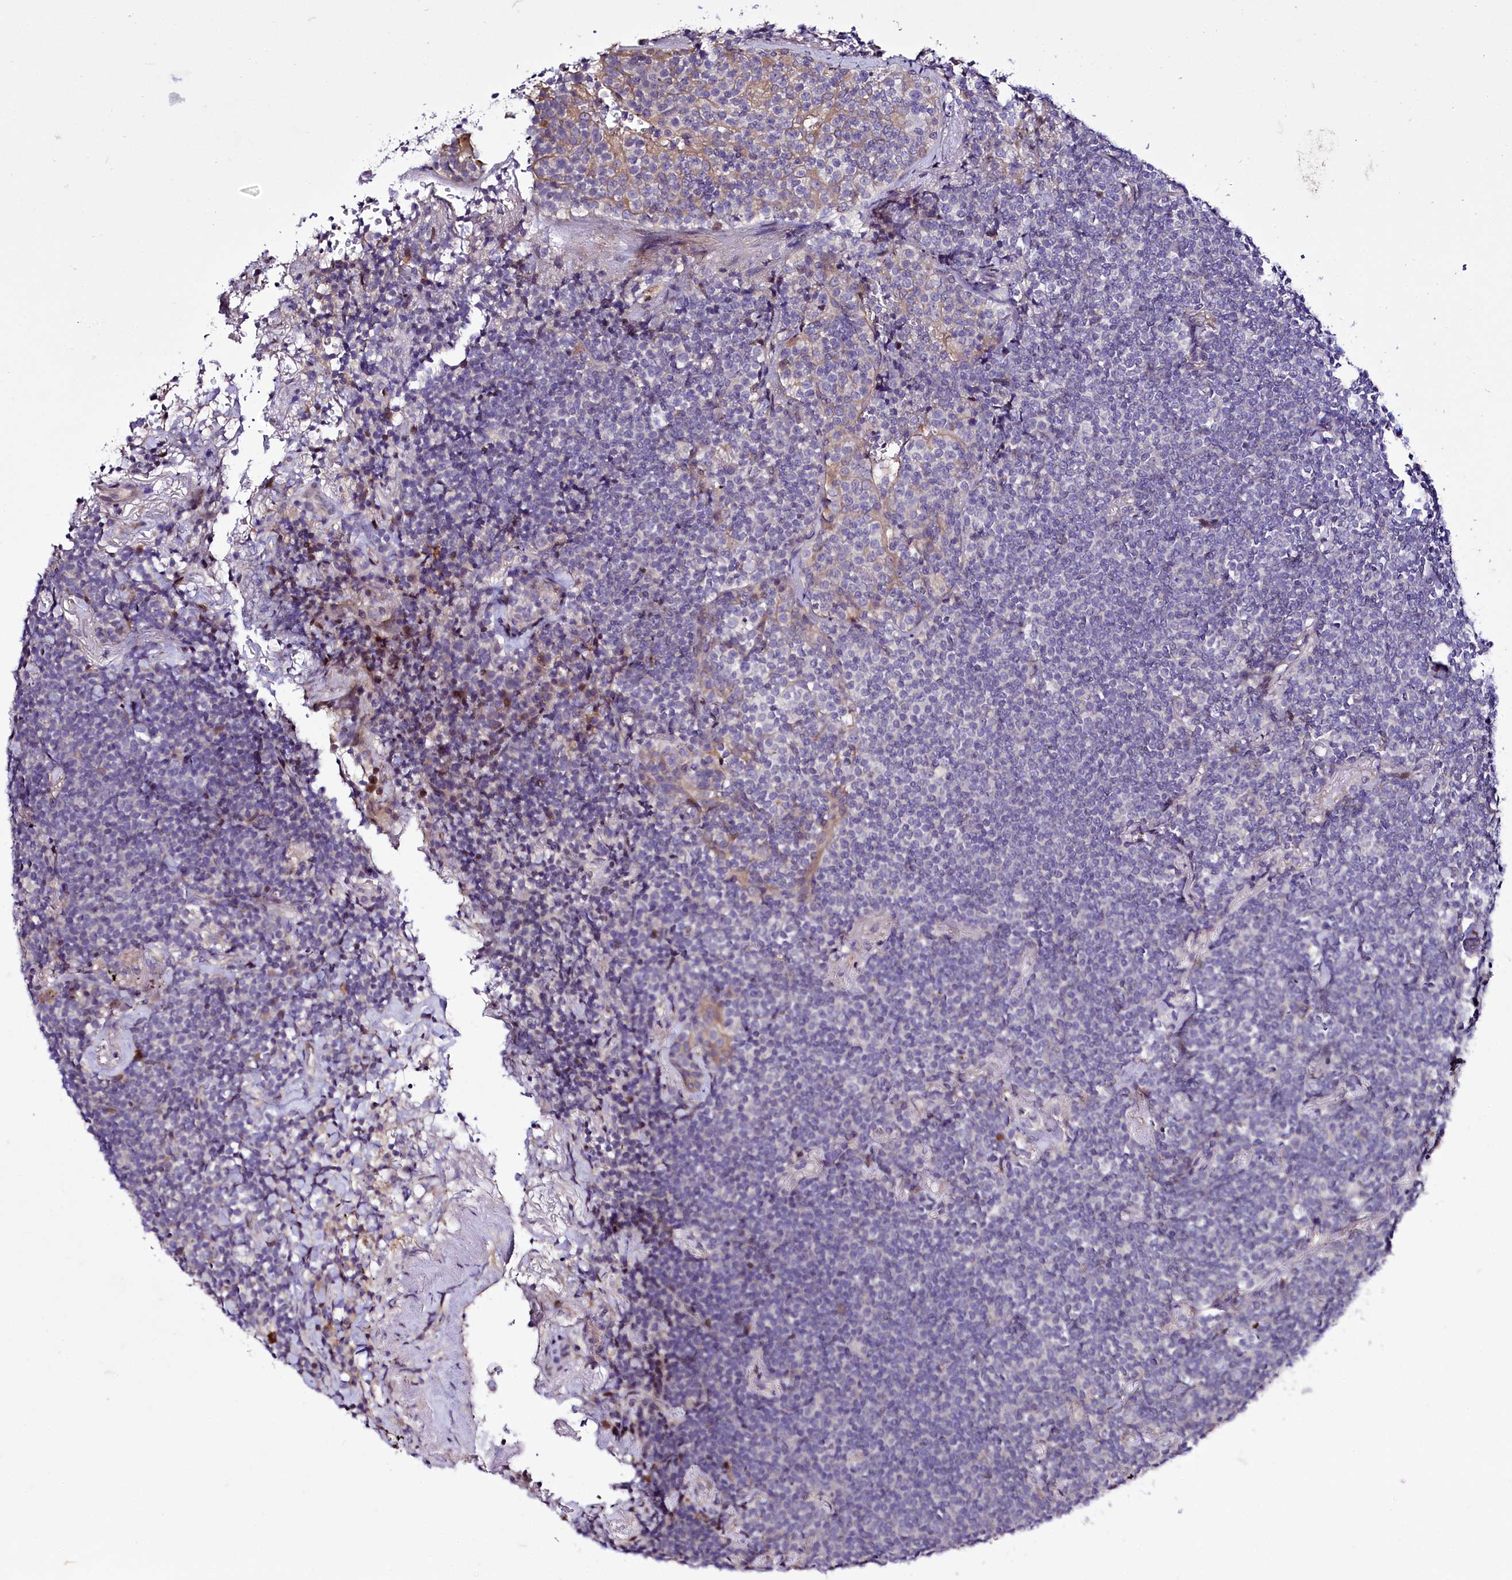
{"staining": {"intensity": "negative", "quantity": "none", "location": "none"}, "tissue": "lymphoma", "cell_type": "Tumor cells", "image_type": "cancer", "snomed": [{"axis": "morphology", "description": "Malignant lymphoma, non-Hodgkin's type, Low grade"}, {"axis": "topography", "description": "Lung"}], "caption": "This image is of low-grade malignant lymphoma, non-Hodgkin's type stained with immunohistochemistry (IHC) to label a protein in brown with the nuclei are counter-stained blue. There is no staining in tumor cells.", "gene": "ZC3H12C", "patient": {"sex": "female", "age": 71}}